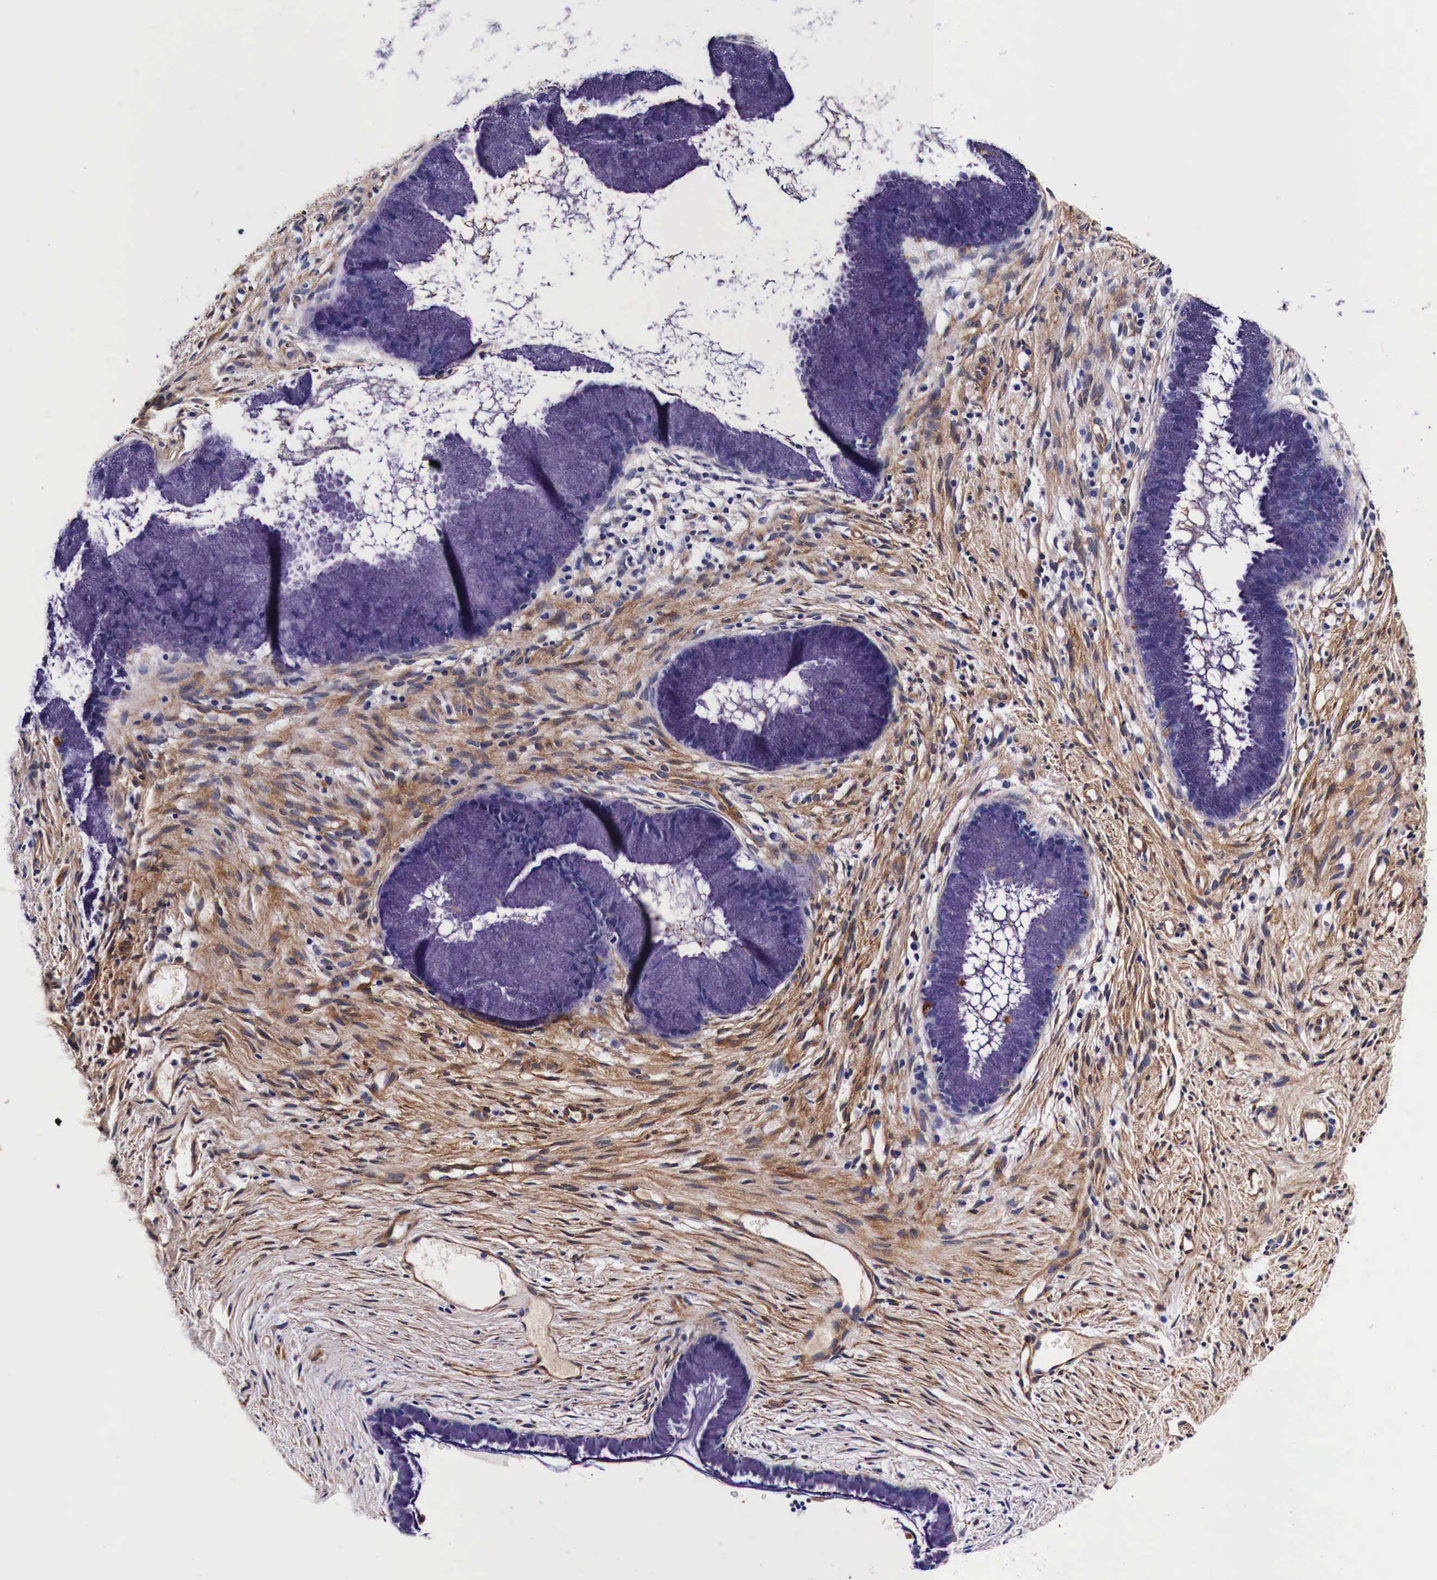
{"staining": {"intensity": "negative", "quantity": "none", "location": "none"}, "tissue": "cervix", "cell_type": "Glandular cells", "image_type": "normal", "snomed": [{"axis": "morphology", "description": "Normal tissue, NOS"}, {"axis": "topography", "description": "Cervix"}], "caption": "Immunohistochemical staining of normal cervix displays no significant positivity in glandular cells.", "gene": "HSPB1", "patient": {"sex": "female", "age": 82}}